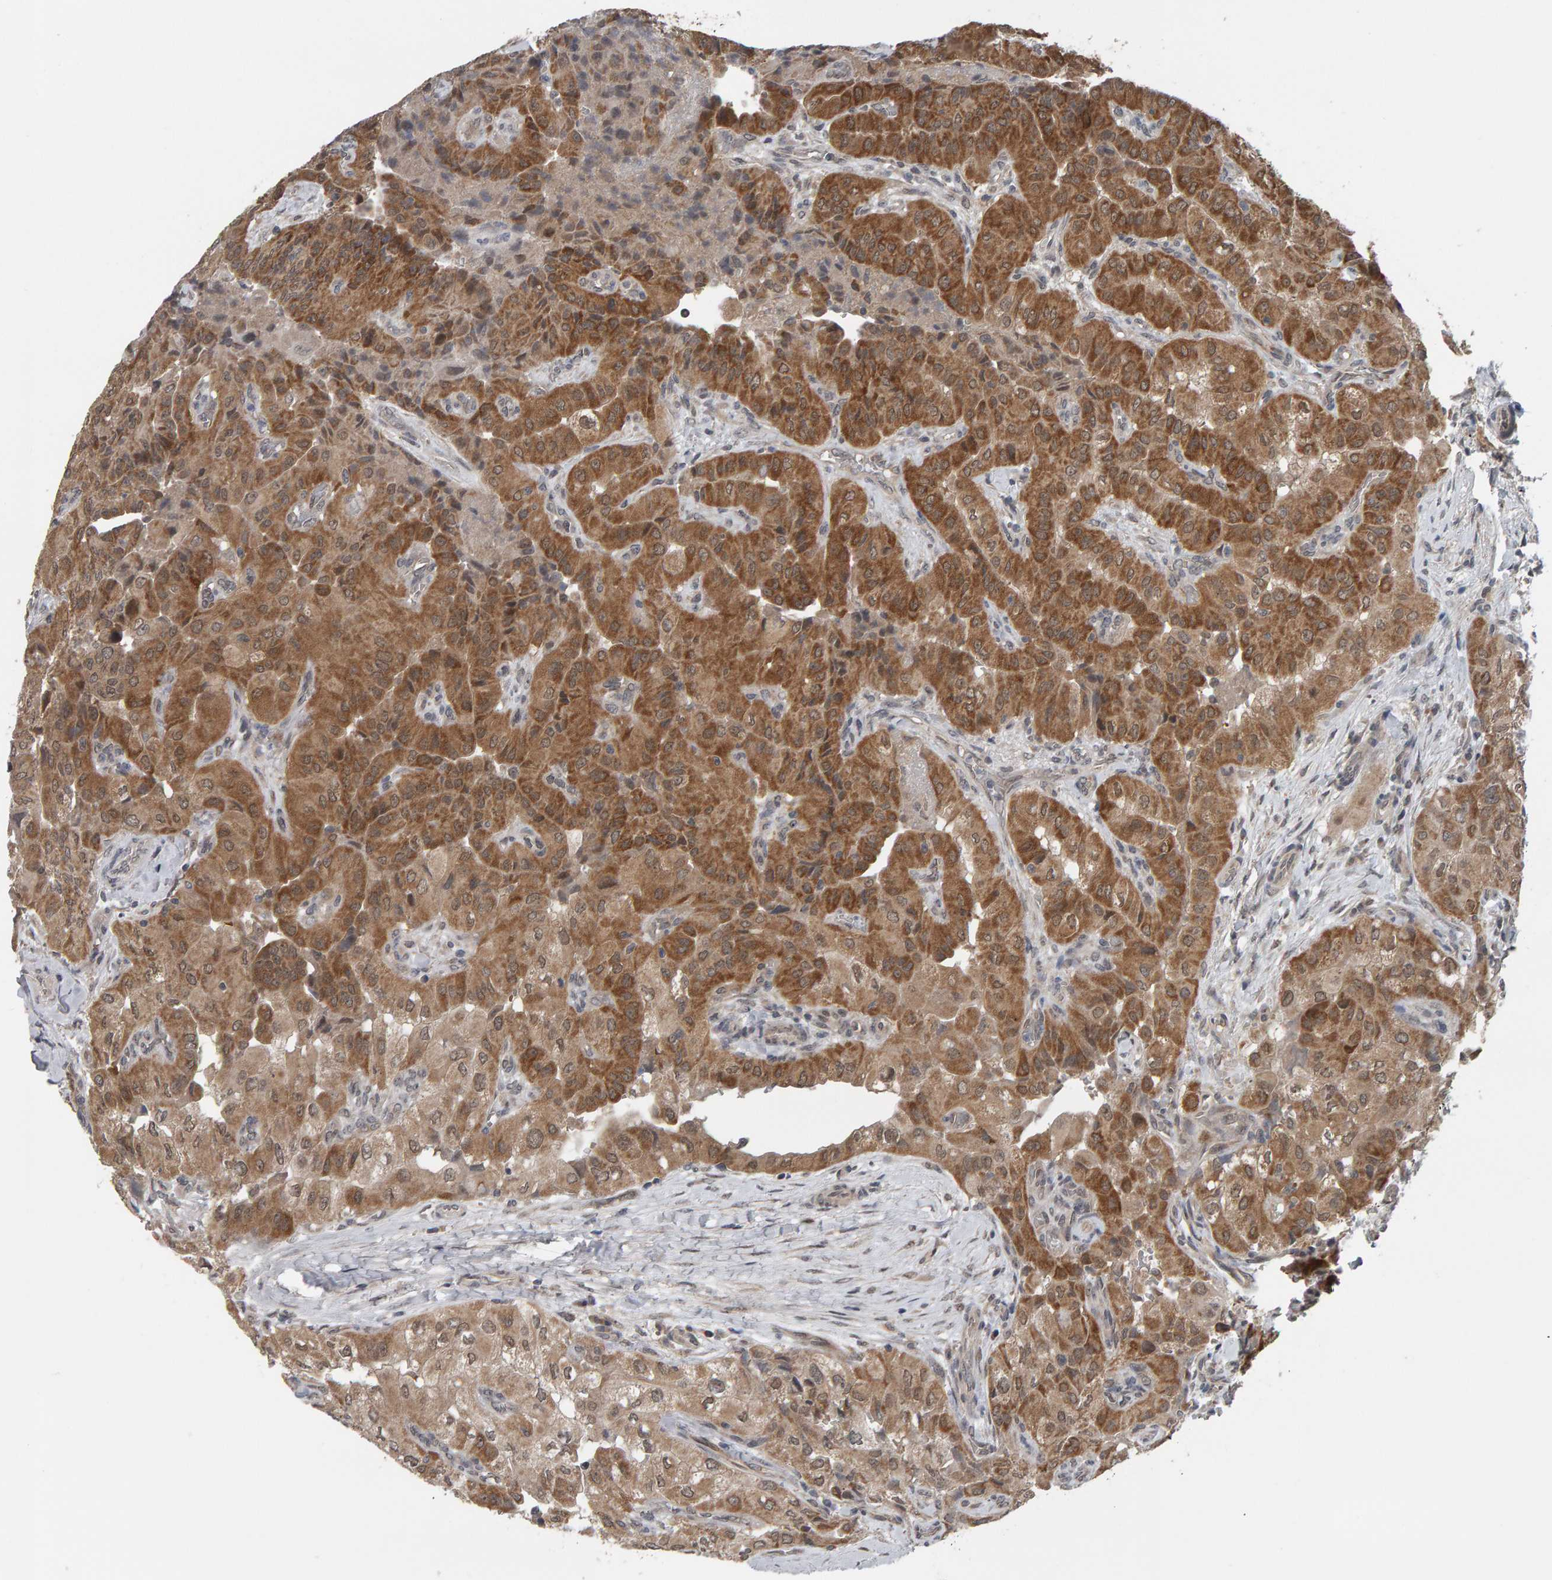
{"staining": {"intensity": "moderate", "quantity": ">75%", "location": "cytoplasmic/membranous"}, "tissue": "thyroid cancer", "cell_type": "Tumor cells", "image_type": "cancer", "snomed": [{"axis": "morphology", "description": "Papillary adenocarcinoma, NOS"}, {"axis": "topography", "description": "Thyroid gland"}], "caption": "The histopathology image shows a brown stain indicating the presence of a protein in the cytoplasmic/membranous of tumor cells in thyroid papillary adenocarcinoma. (brown staining indicates protein expression, while blue staining denotes nuclei).", "gene": "COASY", "patient": {"sex": "female", "age": 59}}